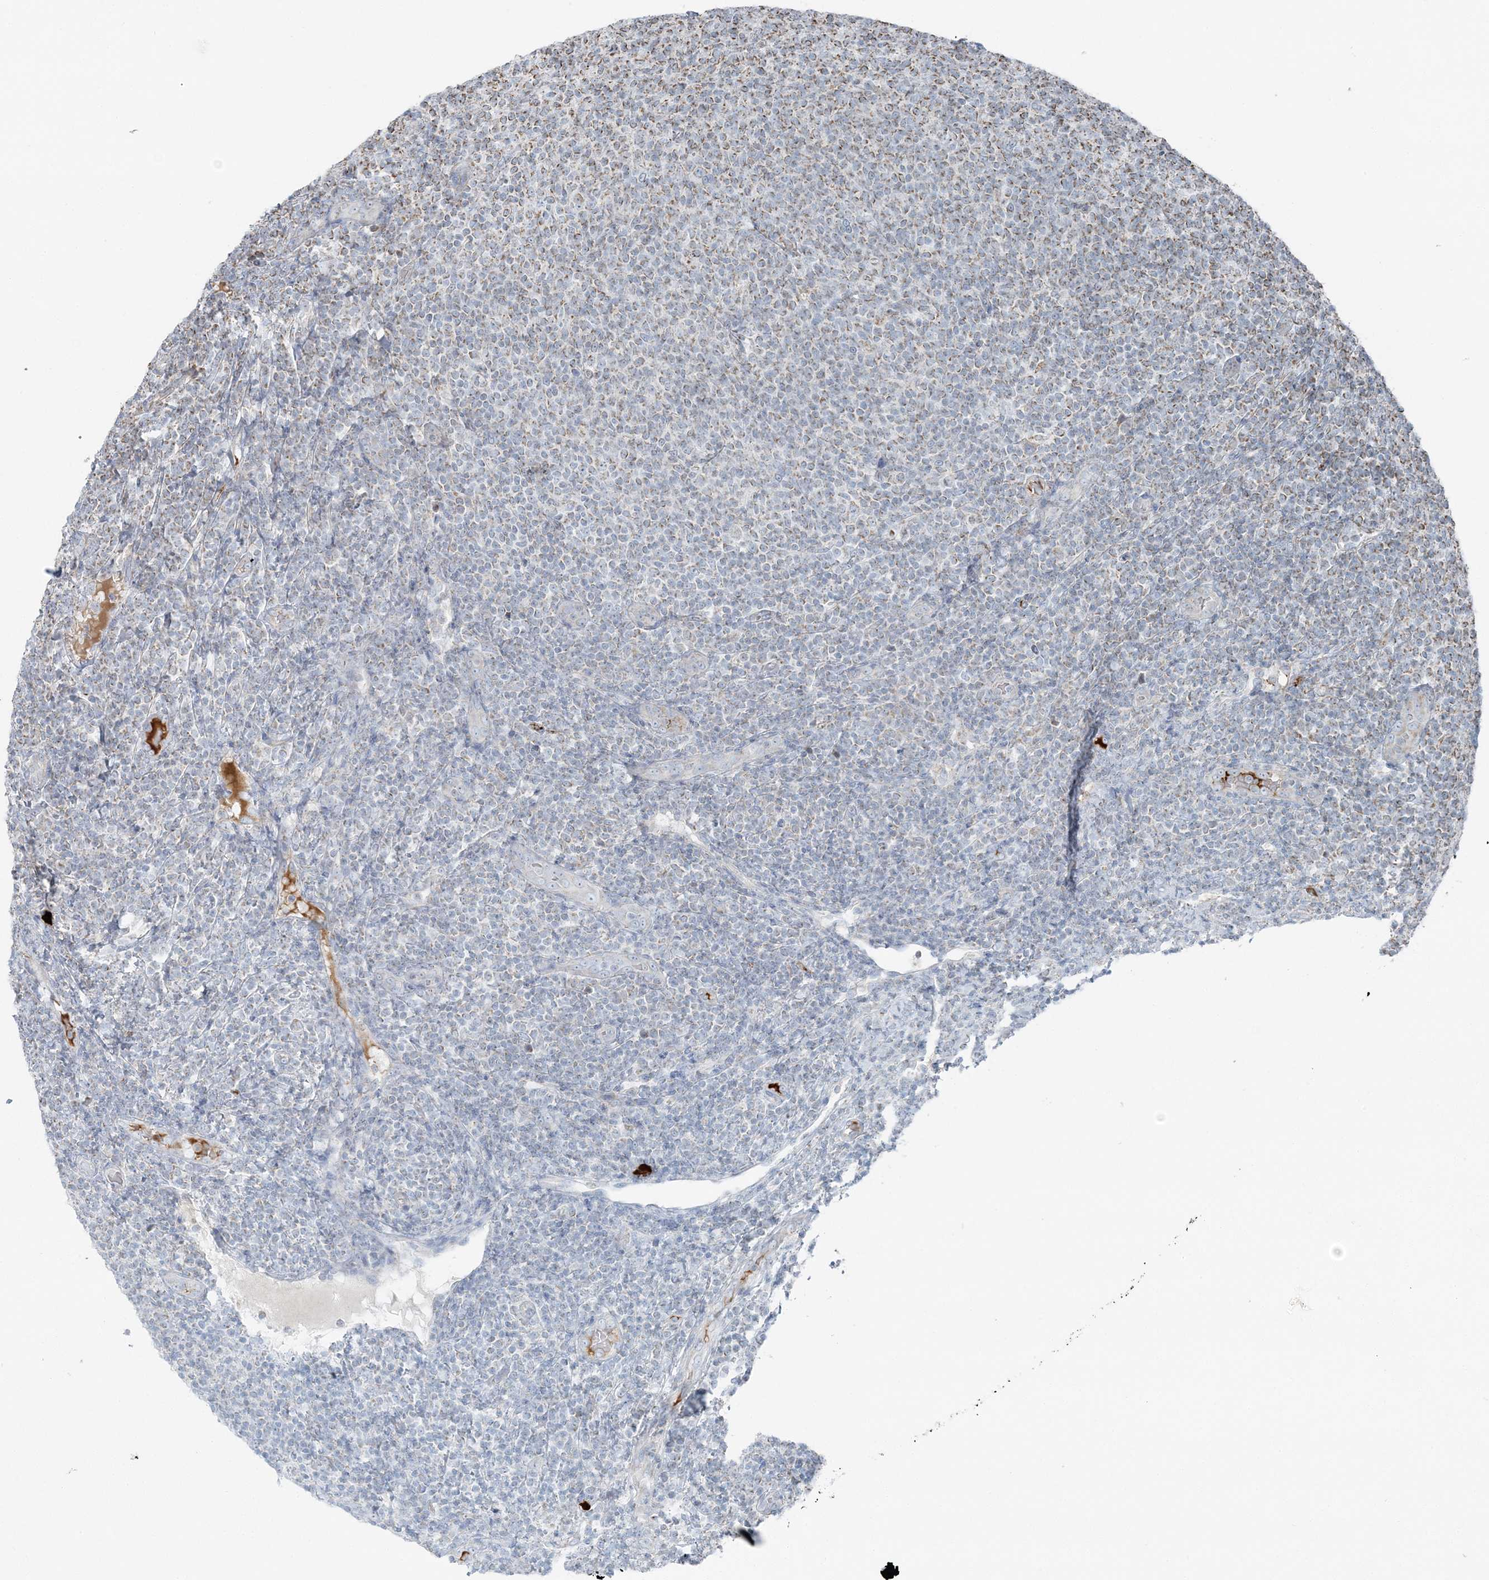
{"staining": {"intensity": "moderate", "quantity": "<25%", "location": "cytoplasmic/membranous"}, "tissue": "lymphoma", "cell_type": "Tumor cells", "image_type": "cancer", "snomed": [{"axis": "morphology", "description": "Malignant lymphoma, non-Hodgkin's type, Low grade"}, {"axis": "topography", "description": "Lymph node"}], "caption": "This photomicrograph exhibits lymphoma stained with immunohistochemistry to label a protein in brown. The cytoplasmic/membranous of tumor cells show moderate positivity for the protein. Nuclei are counter-stained blue.", "gene": "SLC22A16", "patient": {"sex": "male", "age": 66}}